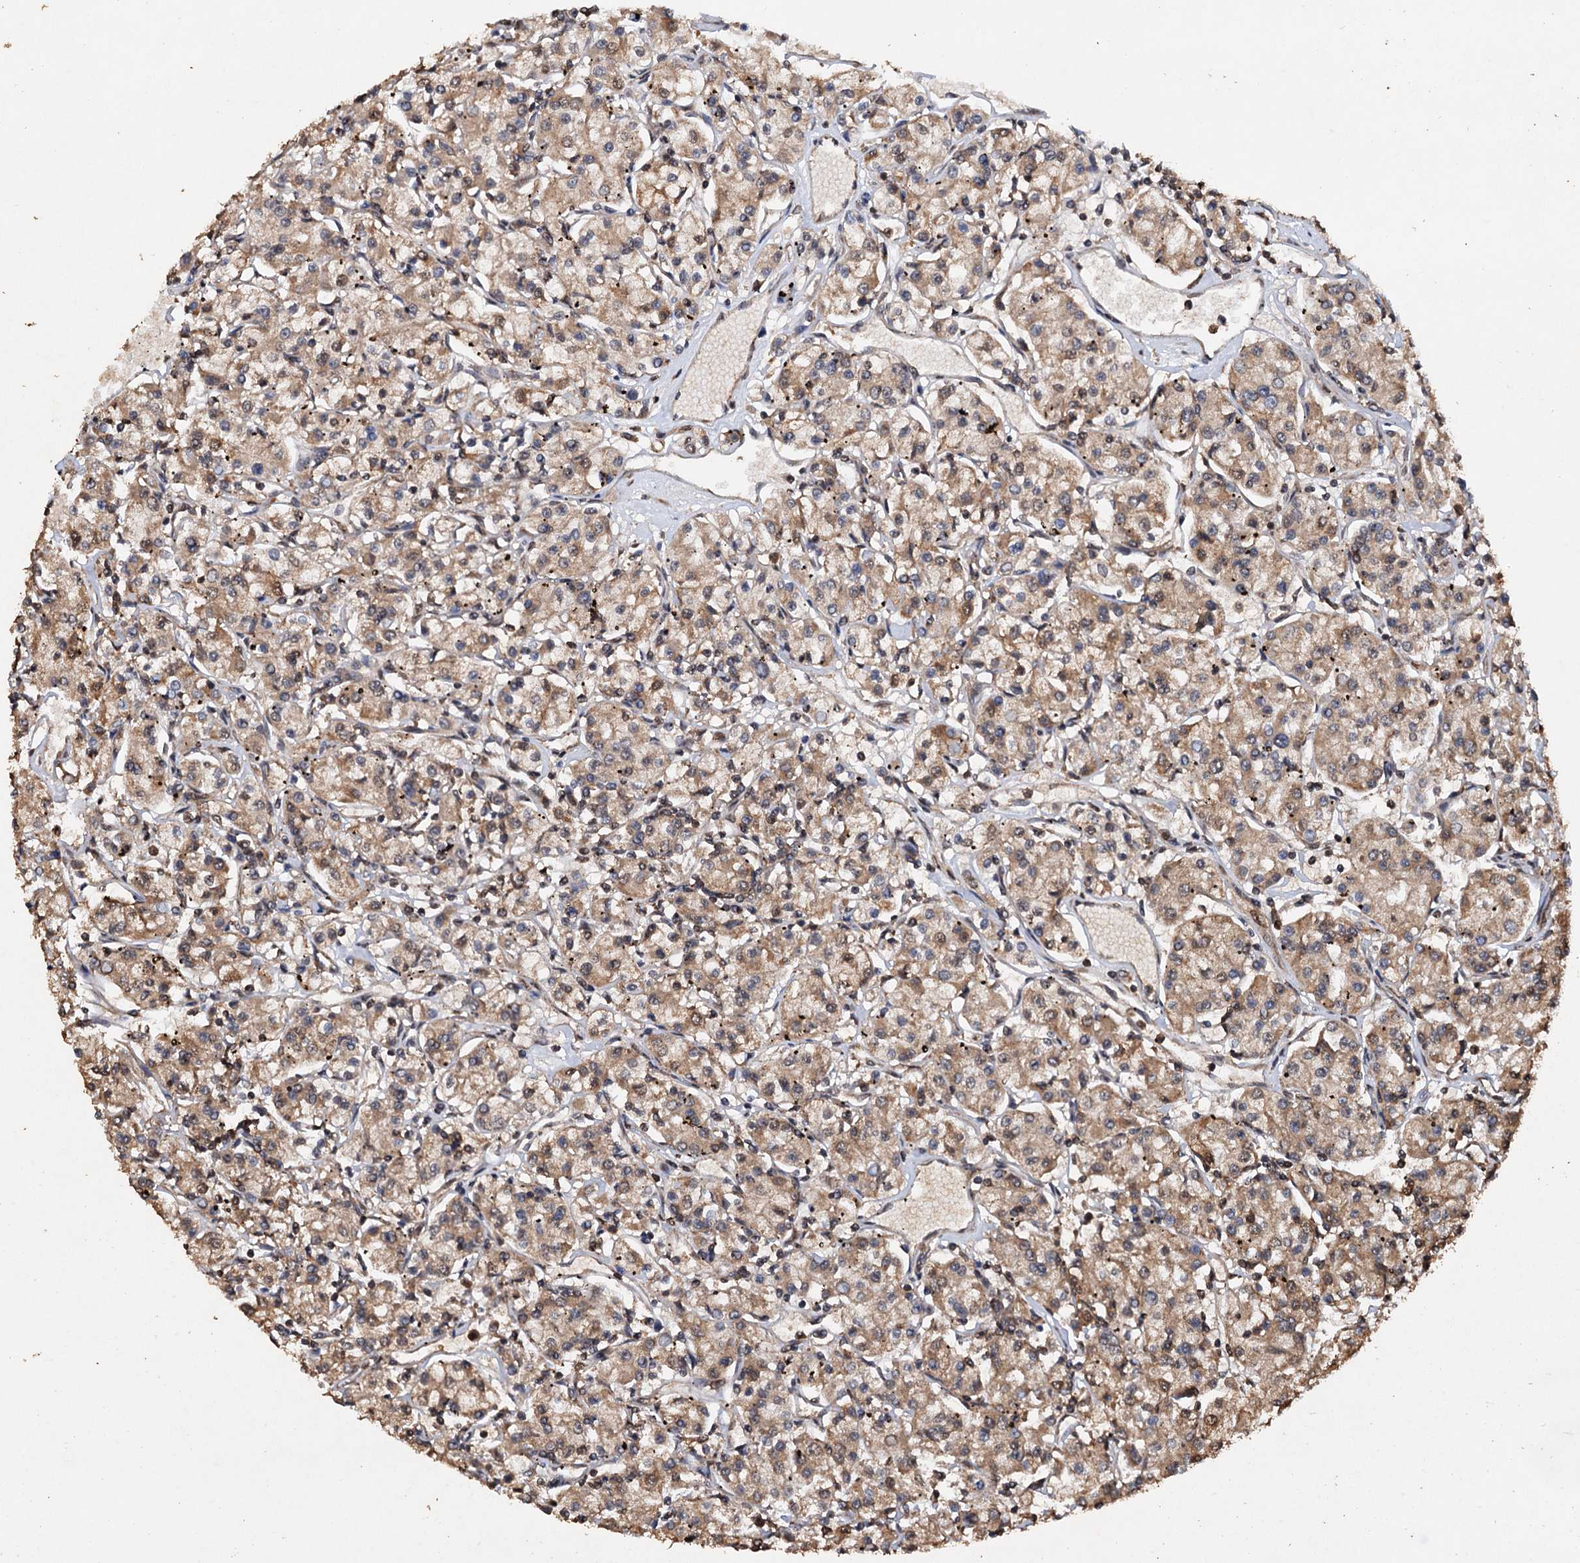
{"staining": {"intensity": "moderate", "quantity": ">75%", "location": "cytoplasmic/membranous,nuclear"}, "tissue": "renal cancer", "cell_type": "Tumor cells", "image_type": "cancer", "snomed": [{"axis": "morphology", "description": "Adenocarcinoma, NOS"}, {"axis": "topography", "description": "Kidney"}], "caption": "DAB immunohistochemical staining of adenocarcinoma (renal) exhibits moderate cytoplasmic/membranous and nuclear protein positivity in about >75% of tumor cells.", "gene": "PSMD9", "patient": {"sex": "female", "age": 59}}